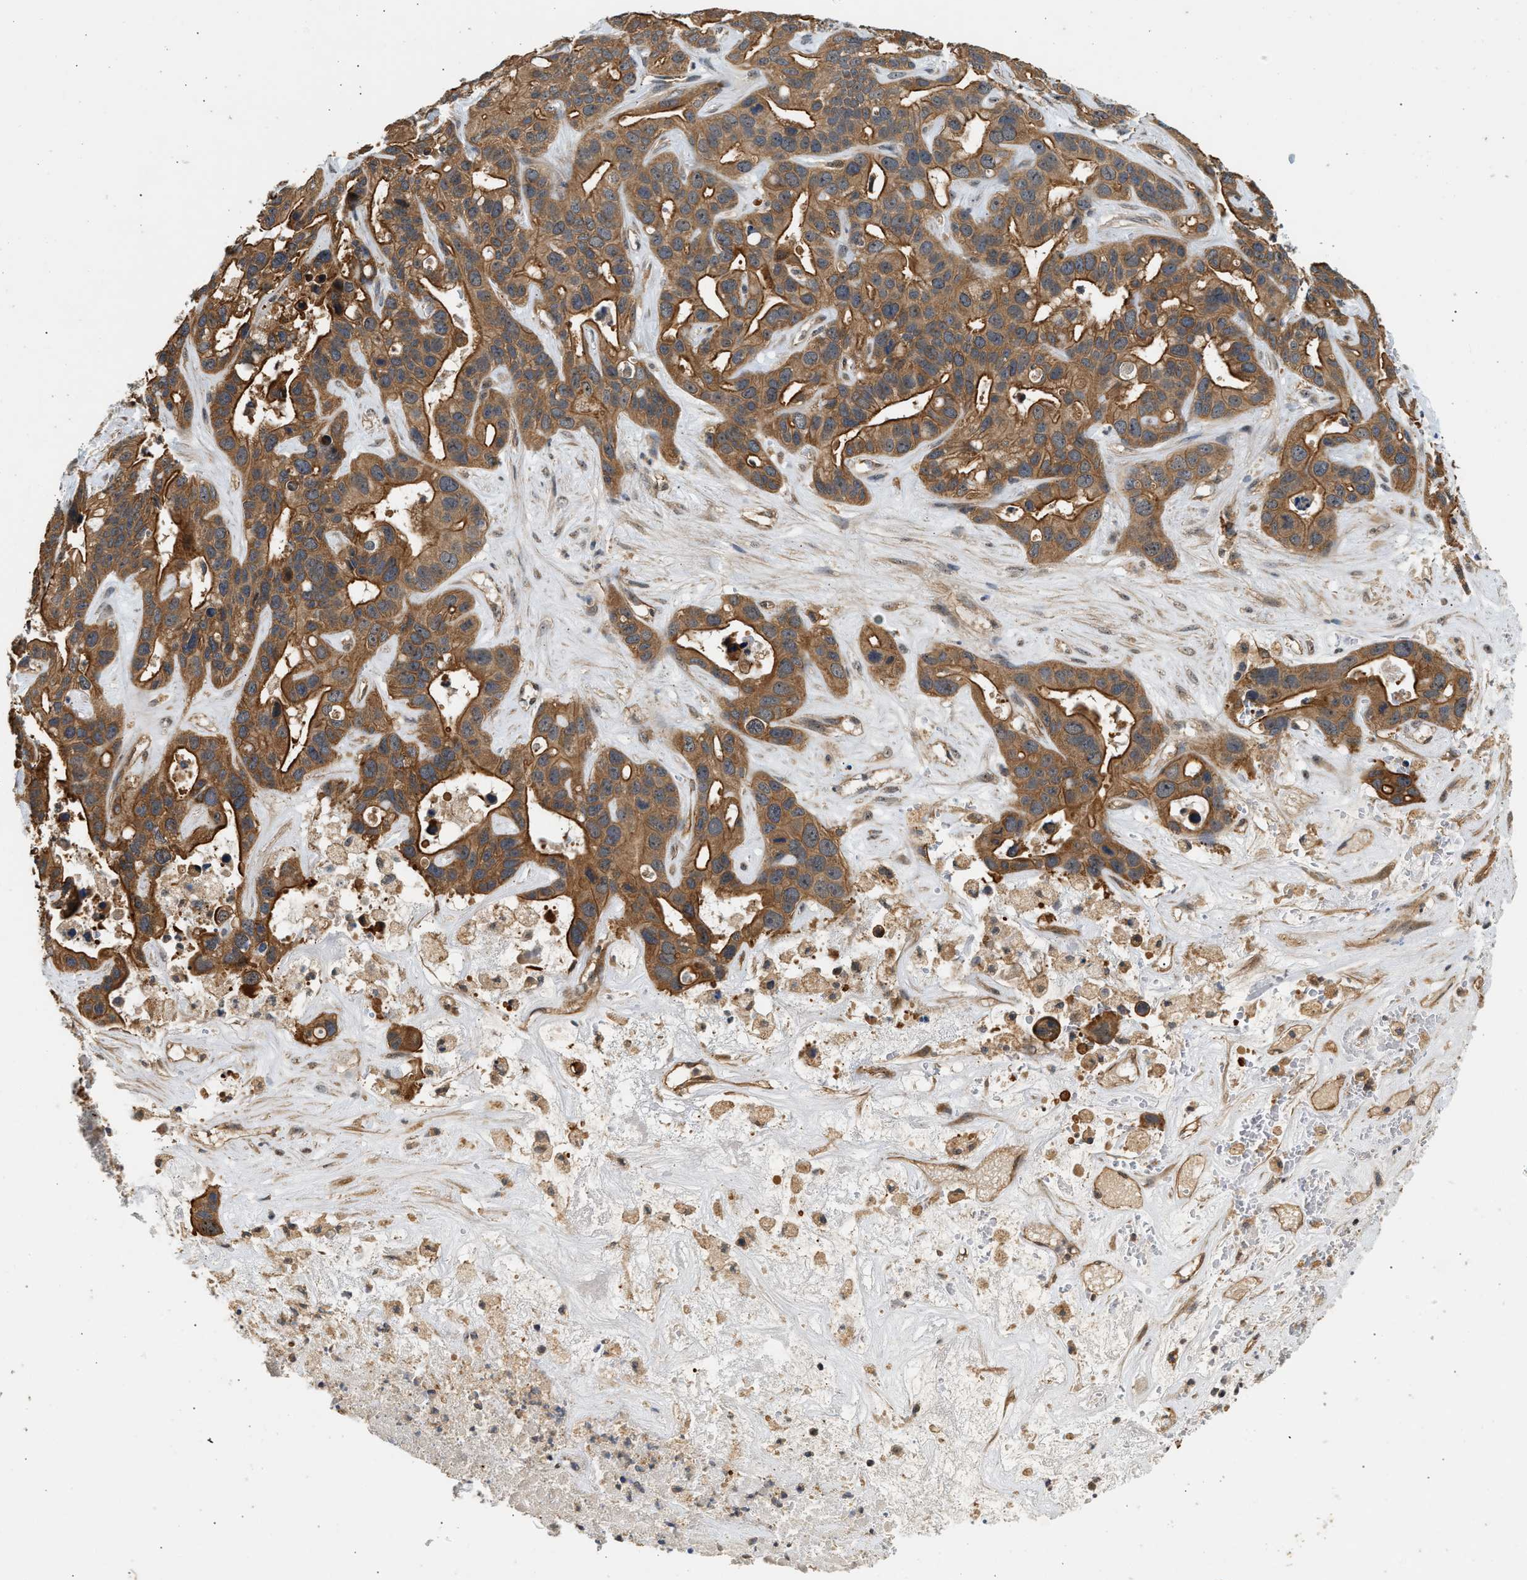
{"staining": {"intensity": "strong", "quantity": ">75%", "location": "cytoplasmic/membranous"}, "tissue": "liver cancer", "cell_type": "Tumor cells", "image_type": "cancer", "snomed": [{"axis": "morphology", "description": "Cholangiocarcinoma"}, {"axis": "topography", "description": "Liver"}], "caption": "Immunohistochemical staining of human liver cancer (cholangiocarcinoma) demonstrates high levels of strong cytoplasmic/membranous protein positivity in about >75% of tumor cells. The staining was performed using DAB, with brown indicating positive protein expression. Nuclei are stained blue with hematoxylin.", "gene": "DUSP14", "patient": {"sex": "female", "age": 65}}